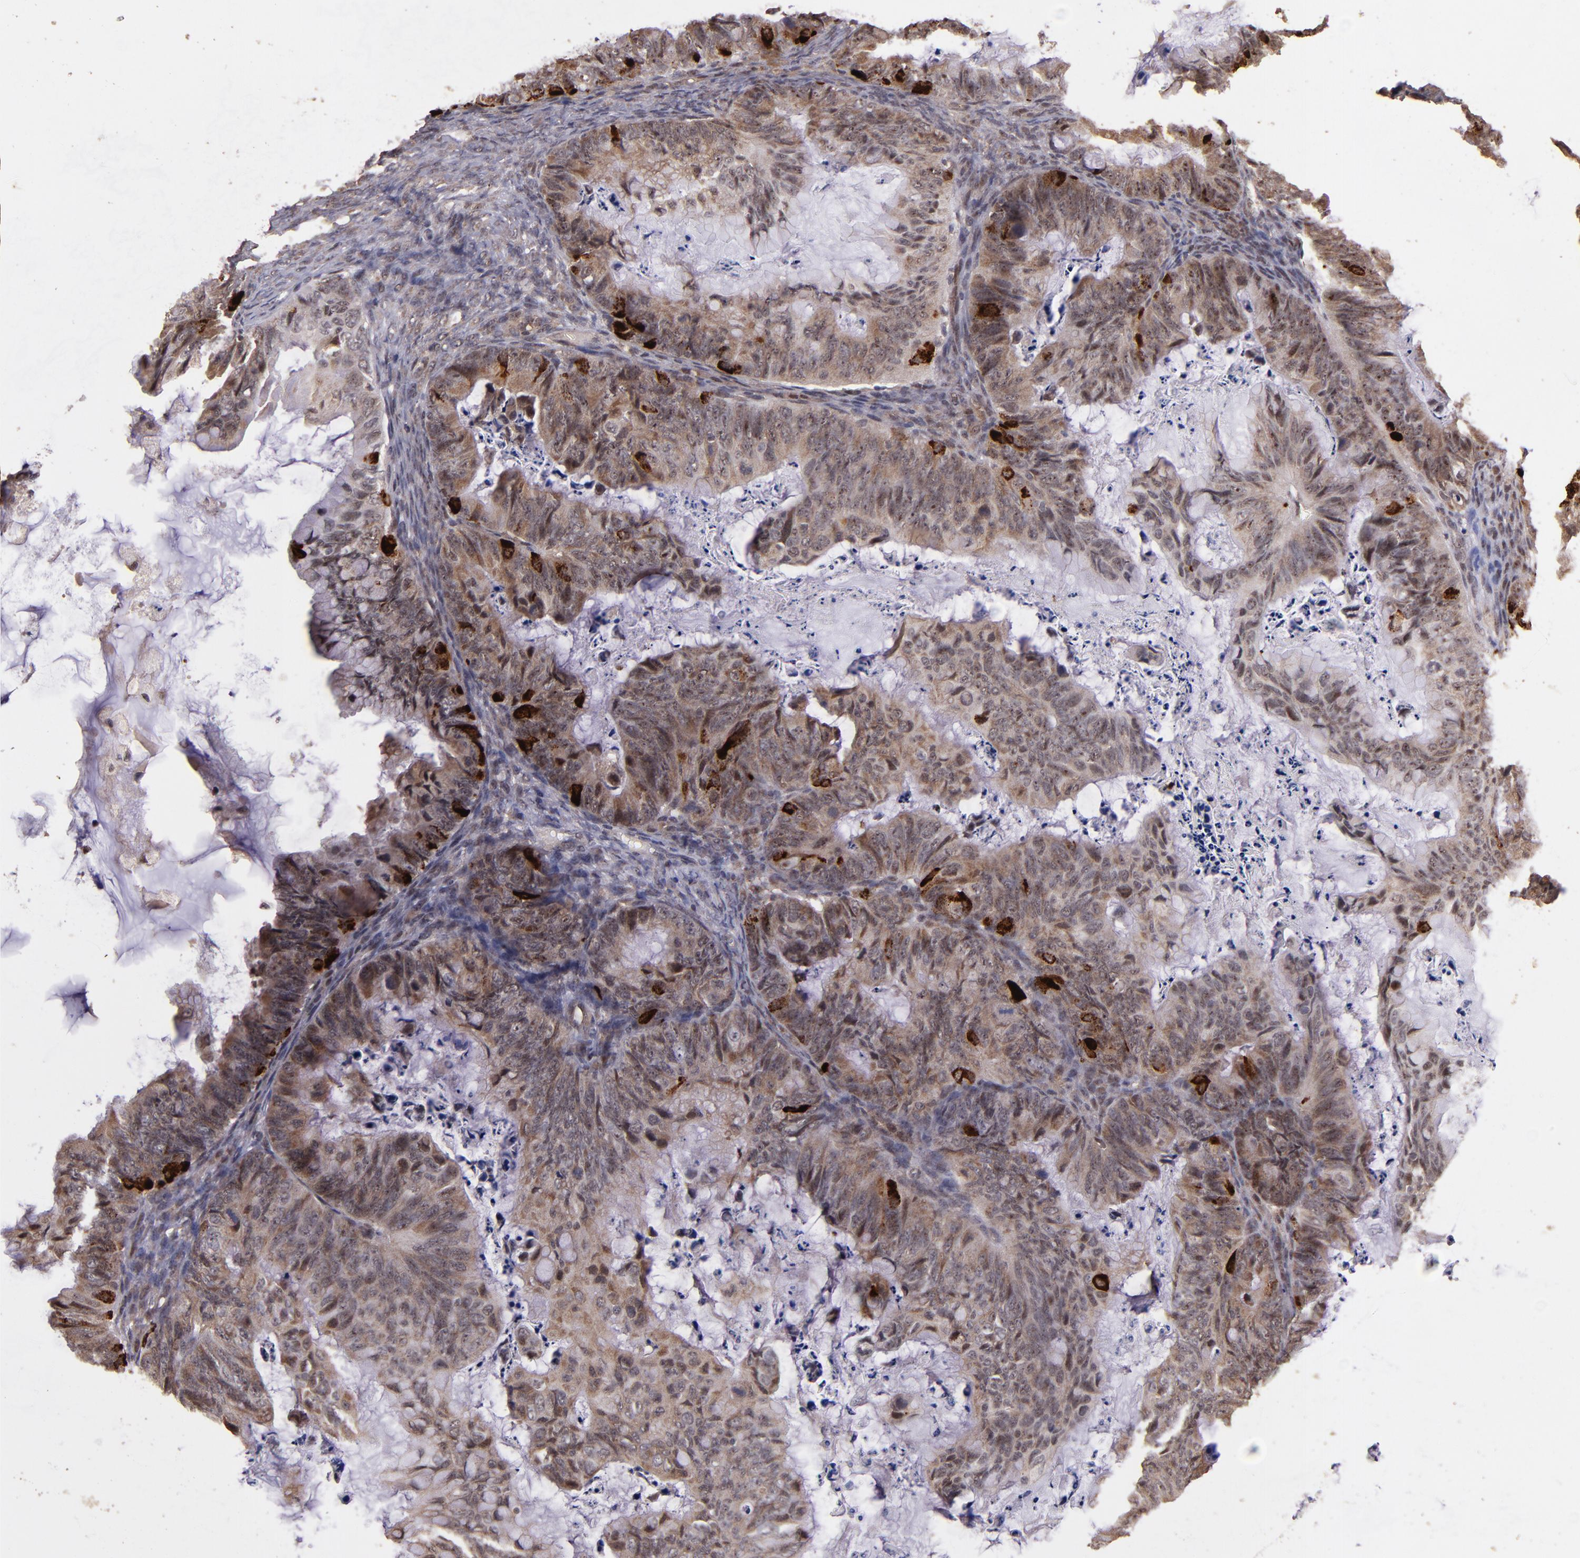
{"staining": {"intensity": "moderate", "quantity": ">75%", "location": "cytoplasmic/membranous"}, "tissue": "ovarian cancer", "cell_type": "Tumor cells", "image_type": "cancer", "snomed": [{"axis": "morphology", "description": "Cystadenocarcinoma, mucinous, NOS"}, {"axis": "topography", "description": "Ovary"}], "caption": "This micrograph shows immunohistochemistry (IHC) staining of mucinous cystadenocarcinoma (ovarian), with medium moderate cytoplasmic/membranous expression in approximately >75% of tumor cells.", "gene": "RIOK3", "patient": {"sex": "female", "age": 36}}